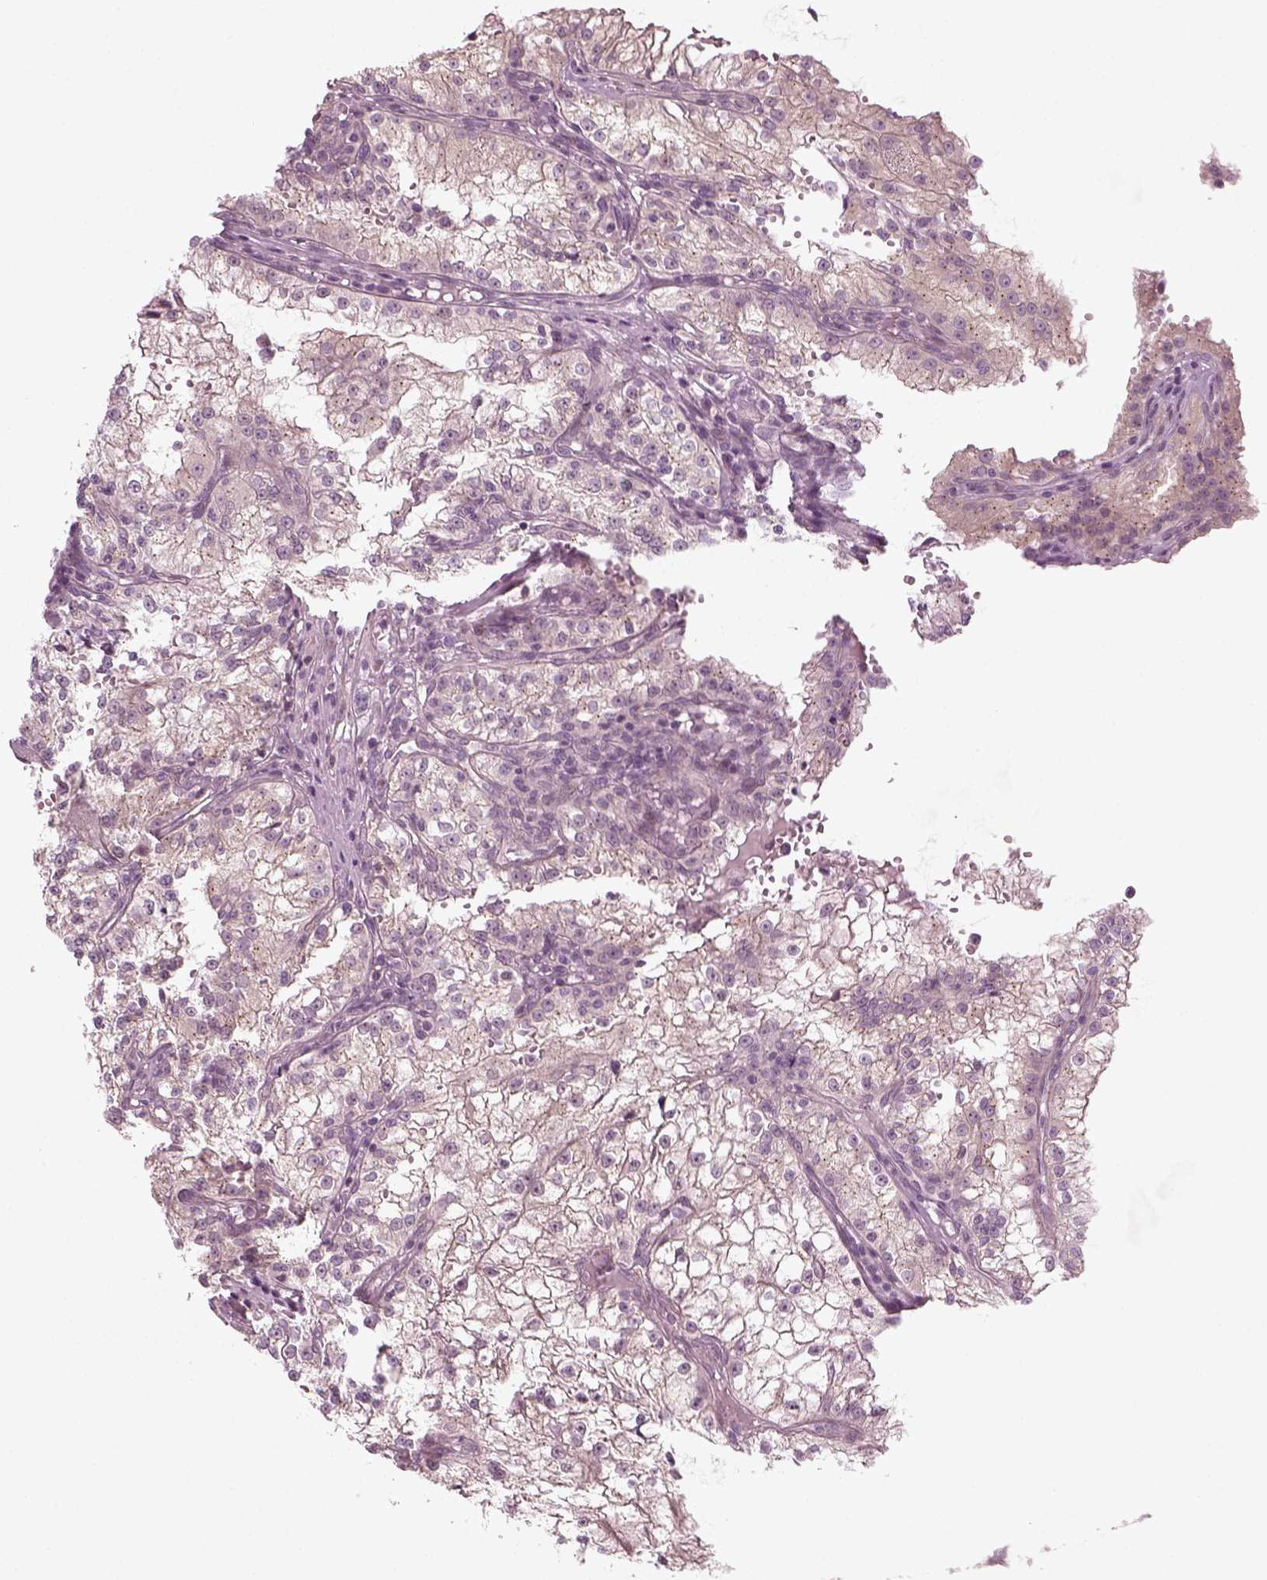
{"staining": {"intensity": "negative", "quantity": "none", "location": "none"}, "tissue": "renal cancer", "cell_type": "Tumor cells", "image_type": "cancer", "snomed": [{"axis": "morphology", "description": "Adenocarcinoma, NOS"}, {"axis": "topography", "description": "Kidney"}], "caption": "The micrograph shows no staining of tumor cells in renal cancer. (DAB immunohistochemistry (IHC), high magnification).", "gene": "MLIP", "patient": {"sex": "male", "age": 36}}